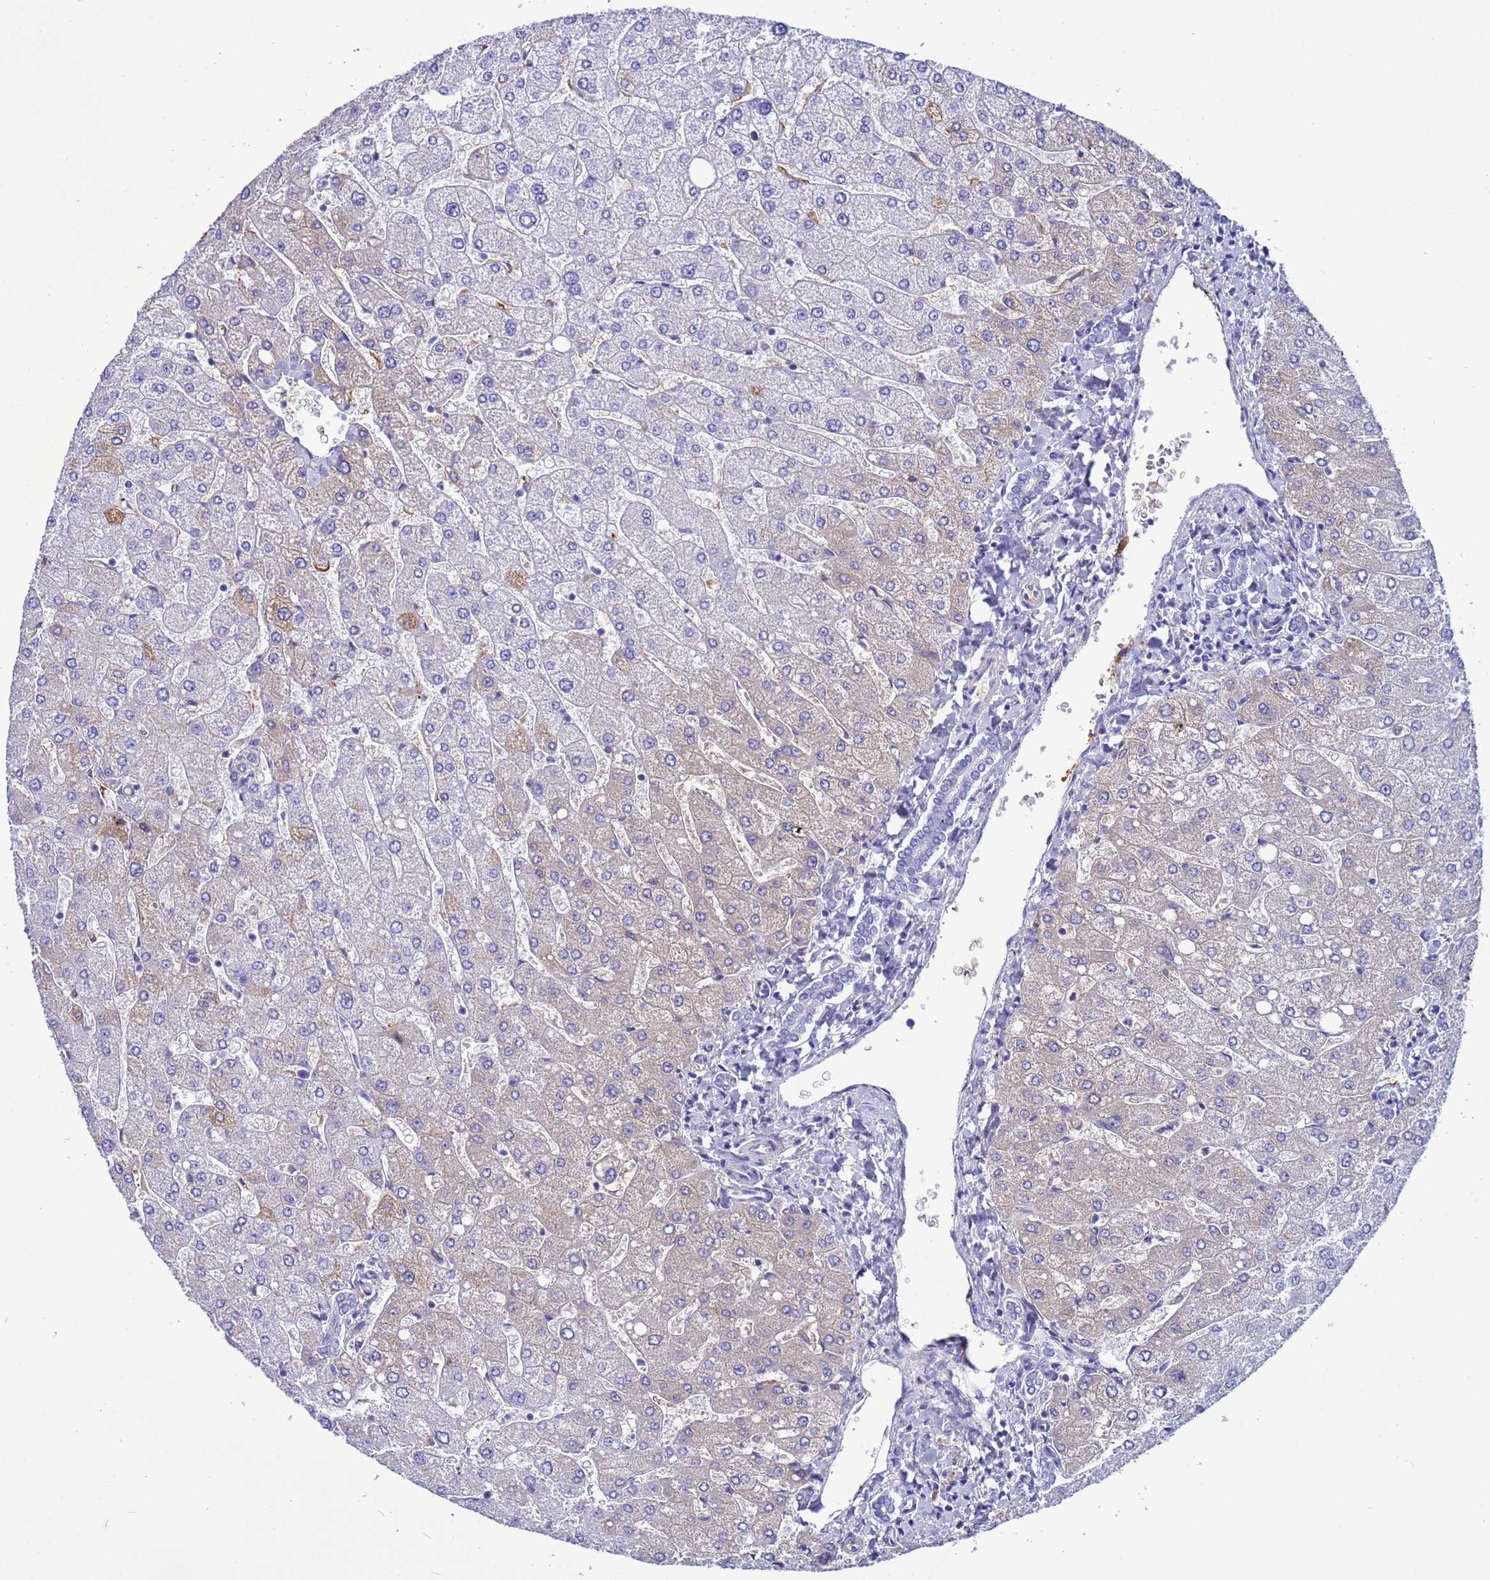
{"staining": {"intensity": "negative", "quantity": "none", "location": "none"}, "tissue": "liver", "cell_type": "Cholangiocytes", "image_type": "normal", "snomed": [{"axis": "morphology", "description": "Normal tissue, NOS"}, {"axis": "topography", "description": "Liver"}], "caption": "A high-resolution histopathology image shows immunohistochemistry (IHC) staining of normal liver, which exhibits no significant staining in cholangiocytes.", "gene": "H1", "patient": {"sex": "male", "age": 55}}